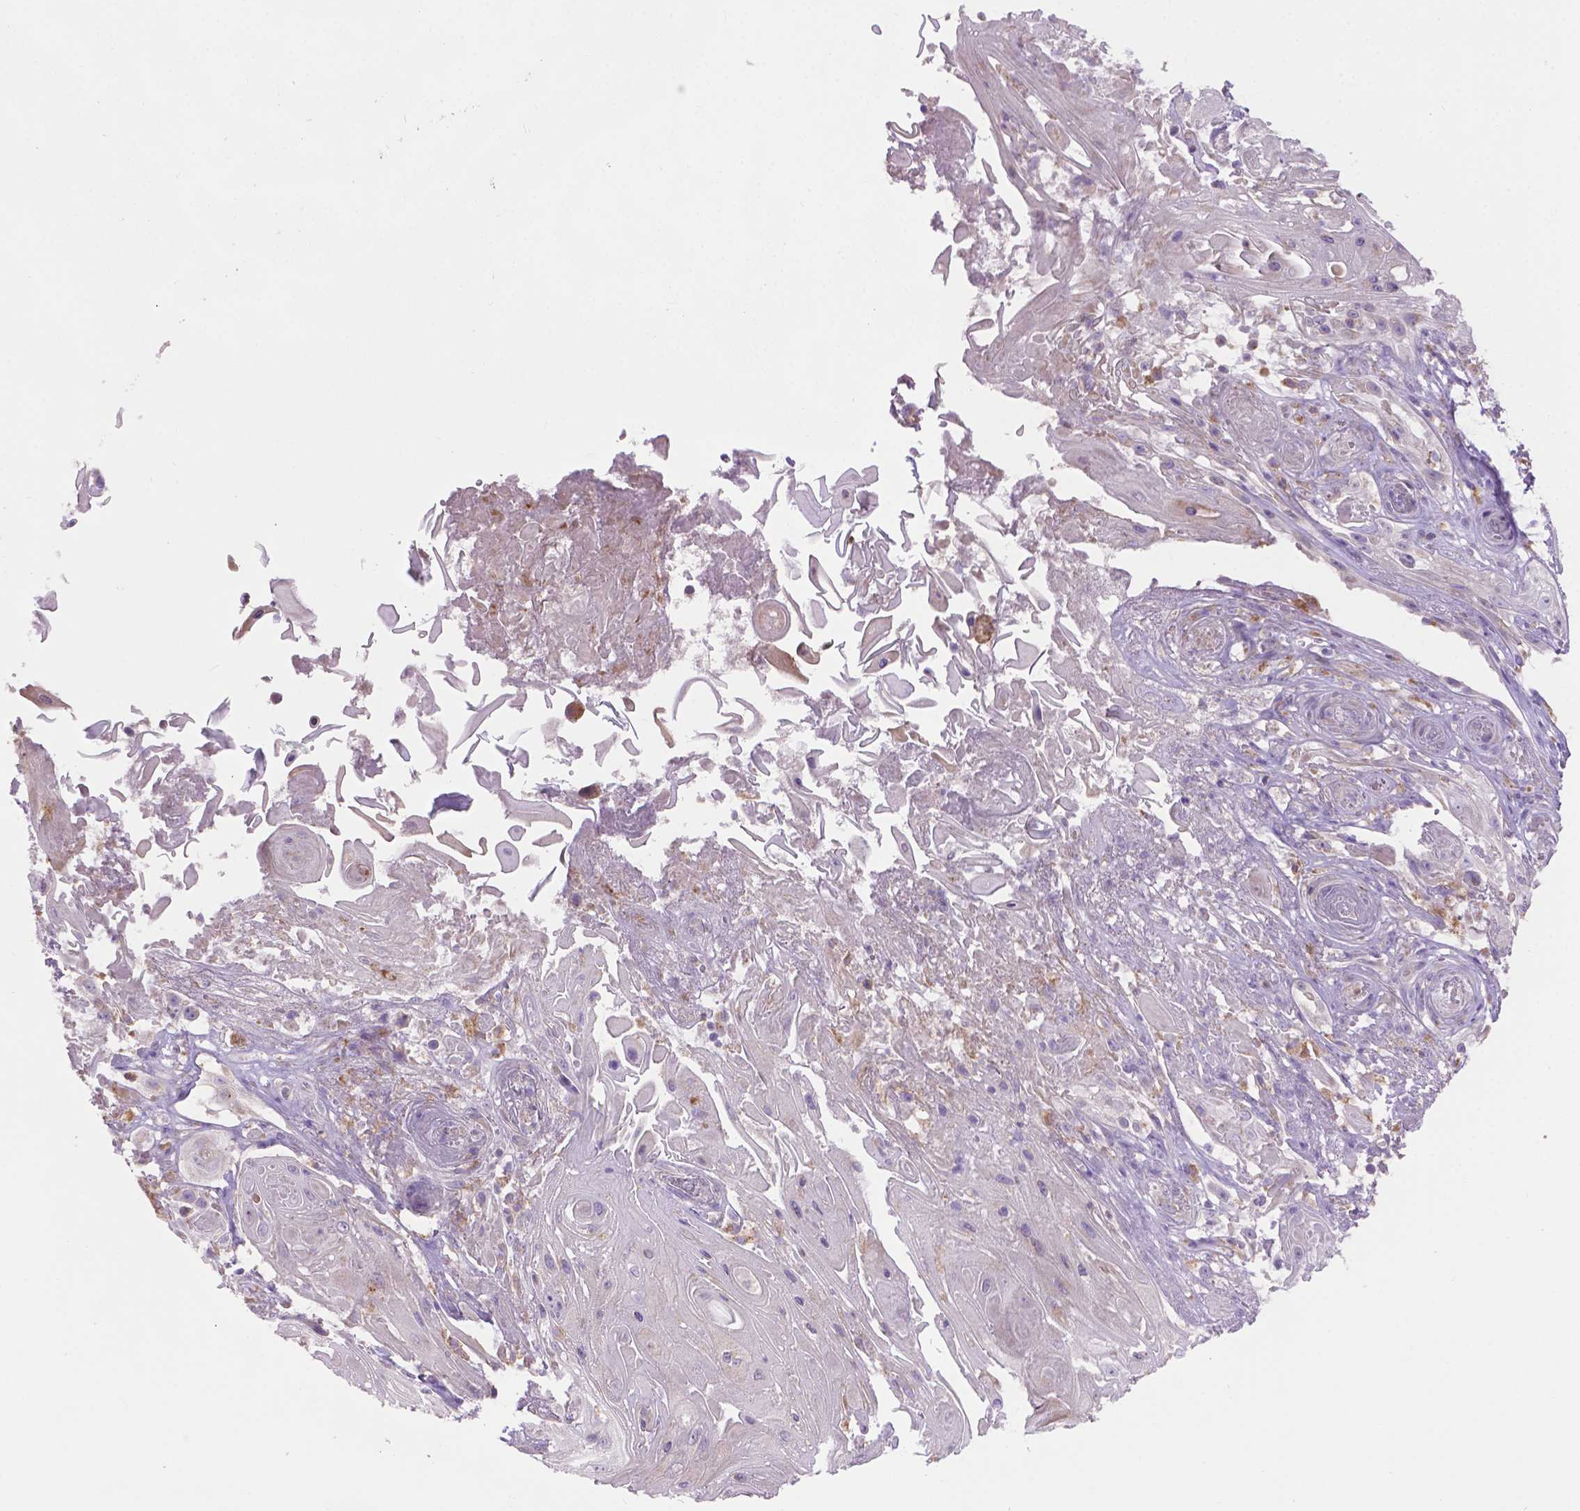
{"staining": {"intensity": "negative", "quantity": "none", "location": "none"}, "tissue": "skin cancer", "cell_type": "Tumor cells", "image_type": "cancer", "snomed": [{"axis": "morphology", "description": "Squamous cell carcinoma, NOS"}, {"axis": "topography", "description": "Skin"}], "caption": "Immunohistochemistry (IHC) micrograph of skin squamous cell carcinoma stained for a protein (brown), which reveals no positivity in tumor cells.", "gene": "CDH7", "patient": {"sex": "male", "age": 62}}